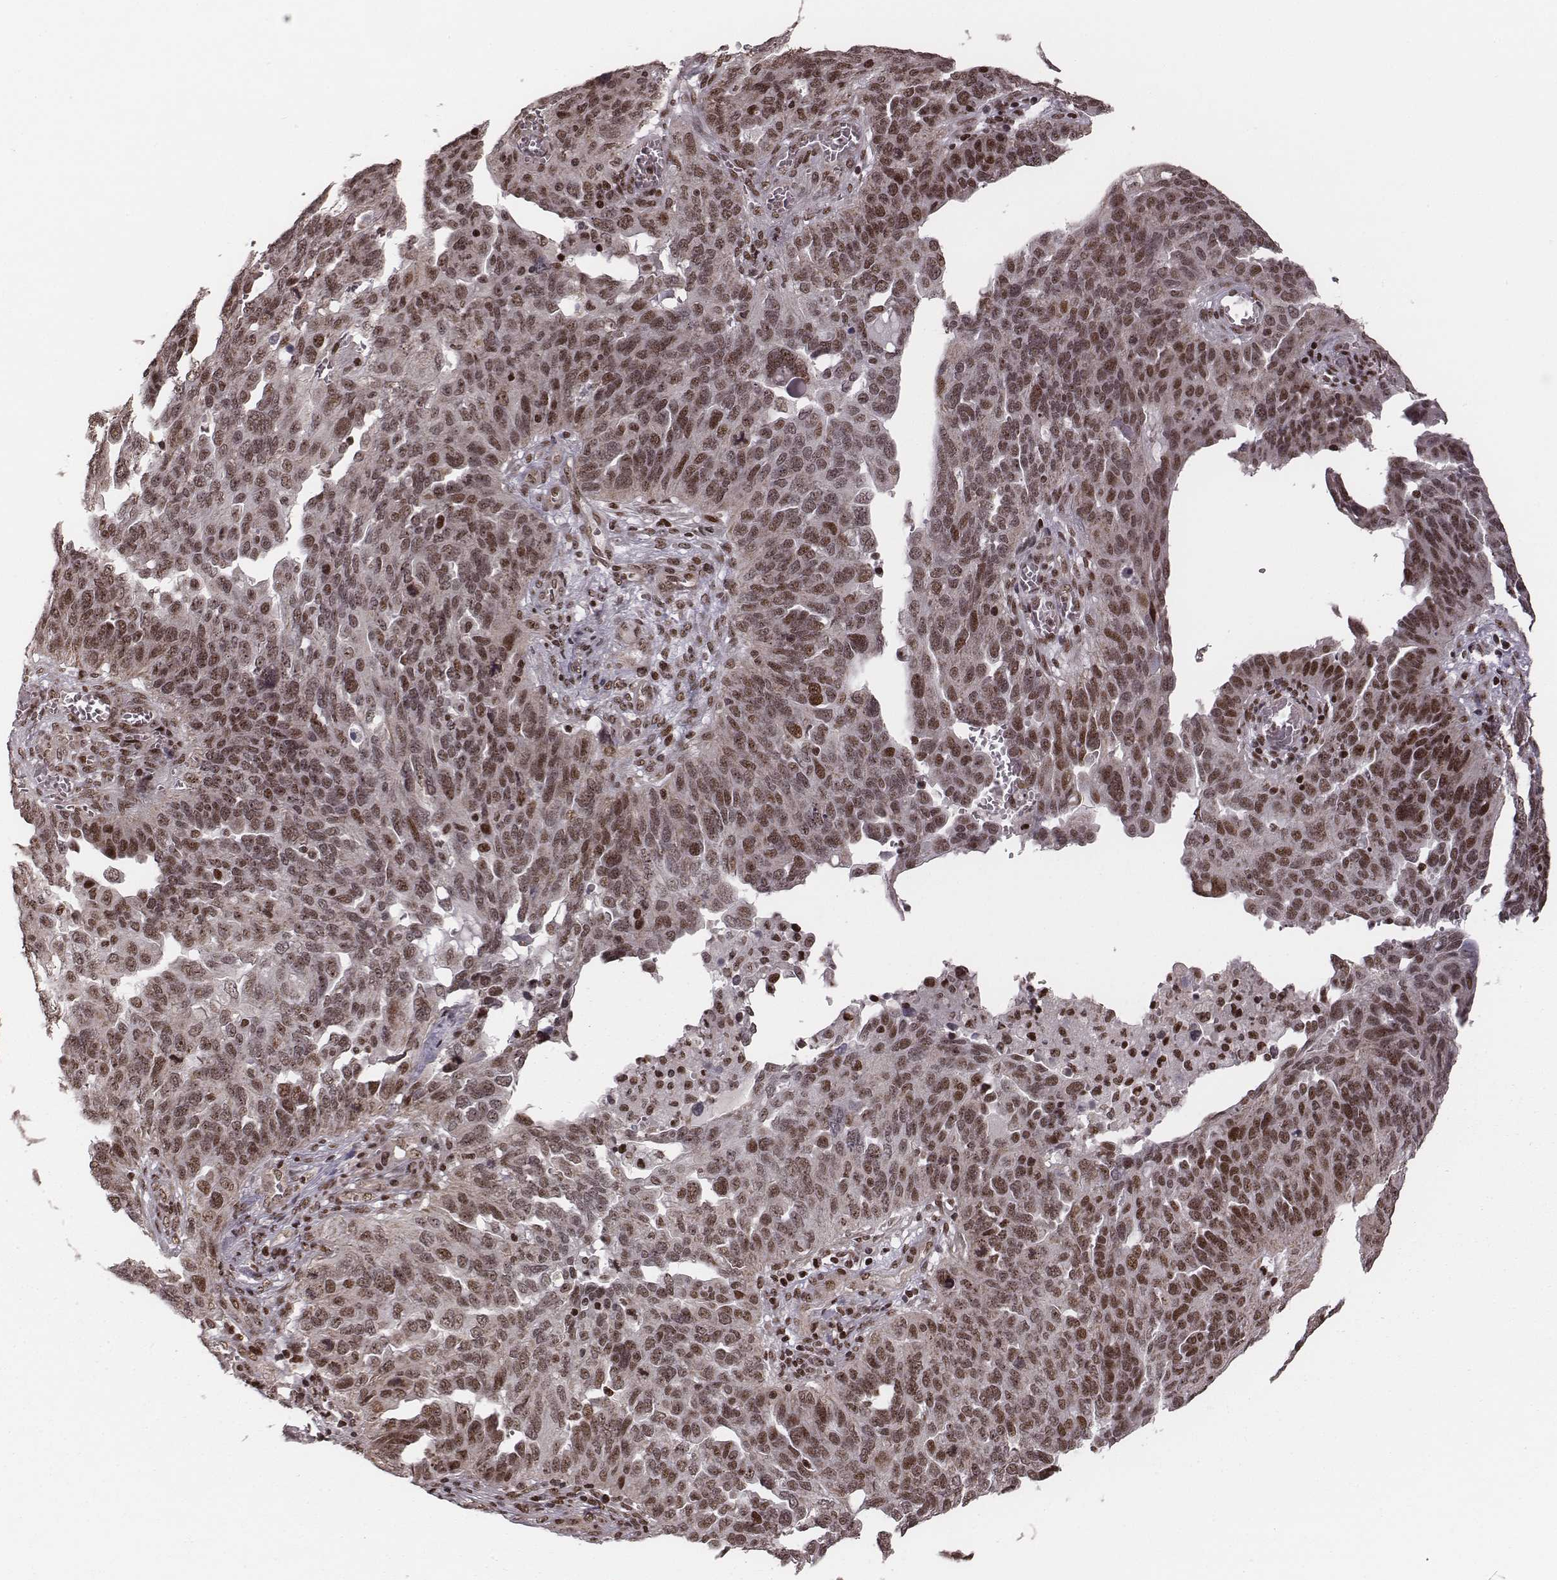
{"staining": {"intensity": "moderate", "quantity": "25%-75%", "location": "nuclear"}, "tissue": "ovarian cancer", "cell_type": "Tumor cells", "image_type": "cancer", "snomed": [{"axis": "morphology", "description": "Carcinoma, endometroid"}, {"axis": "topography", "description": "Soft tissue"}, {"axis": "topography", "description": "Ovary"}], "caption": "Ovarian endometroid carcinoma stained with a protein marker reveals moderate staining in tumor cells.", "gene": "VRK3", "patient": {"sex": "female", "age": 52}}